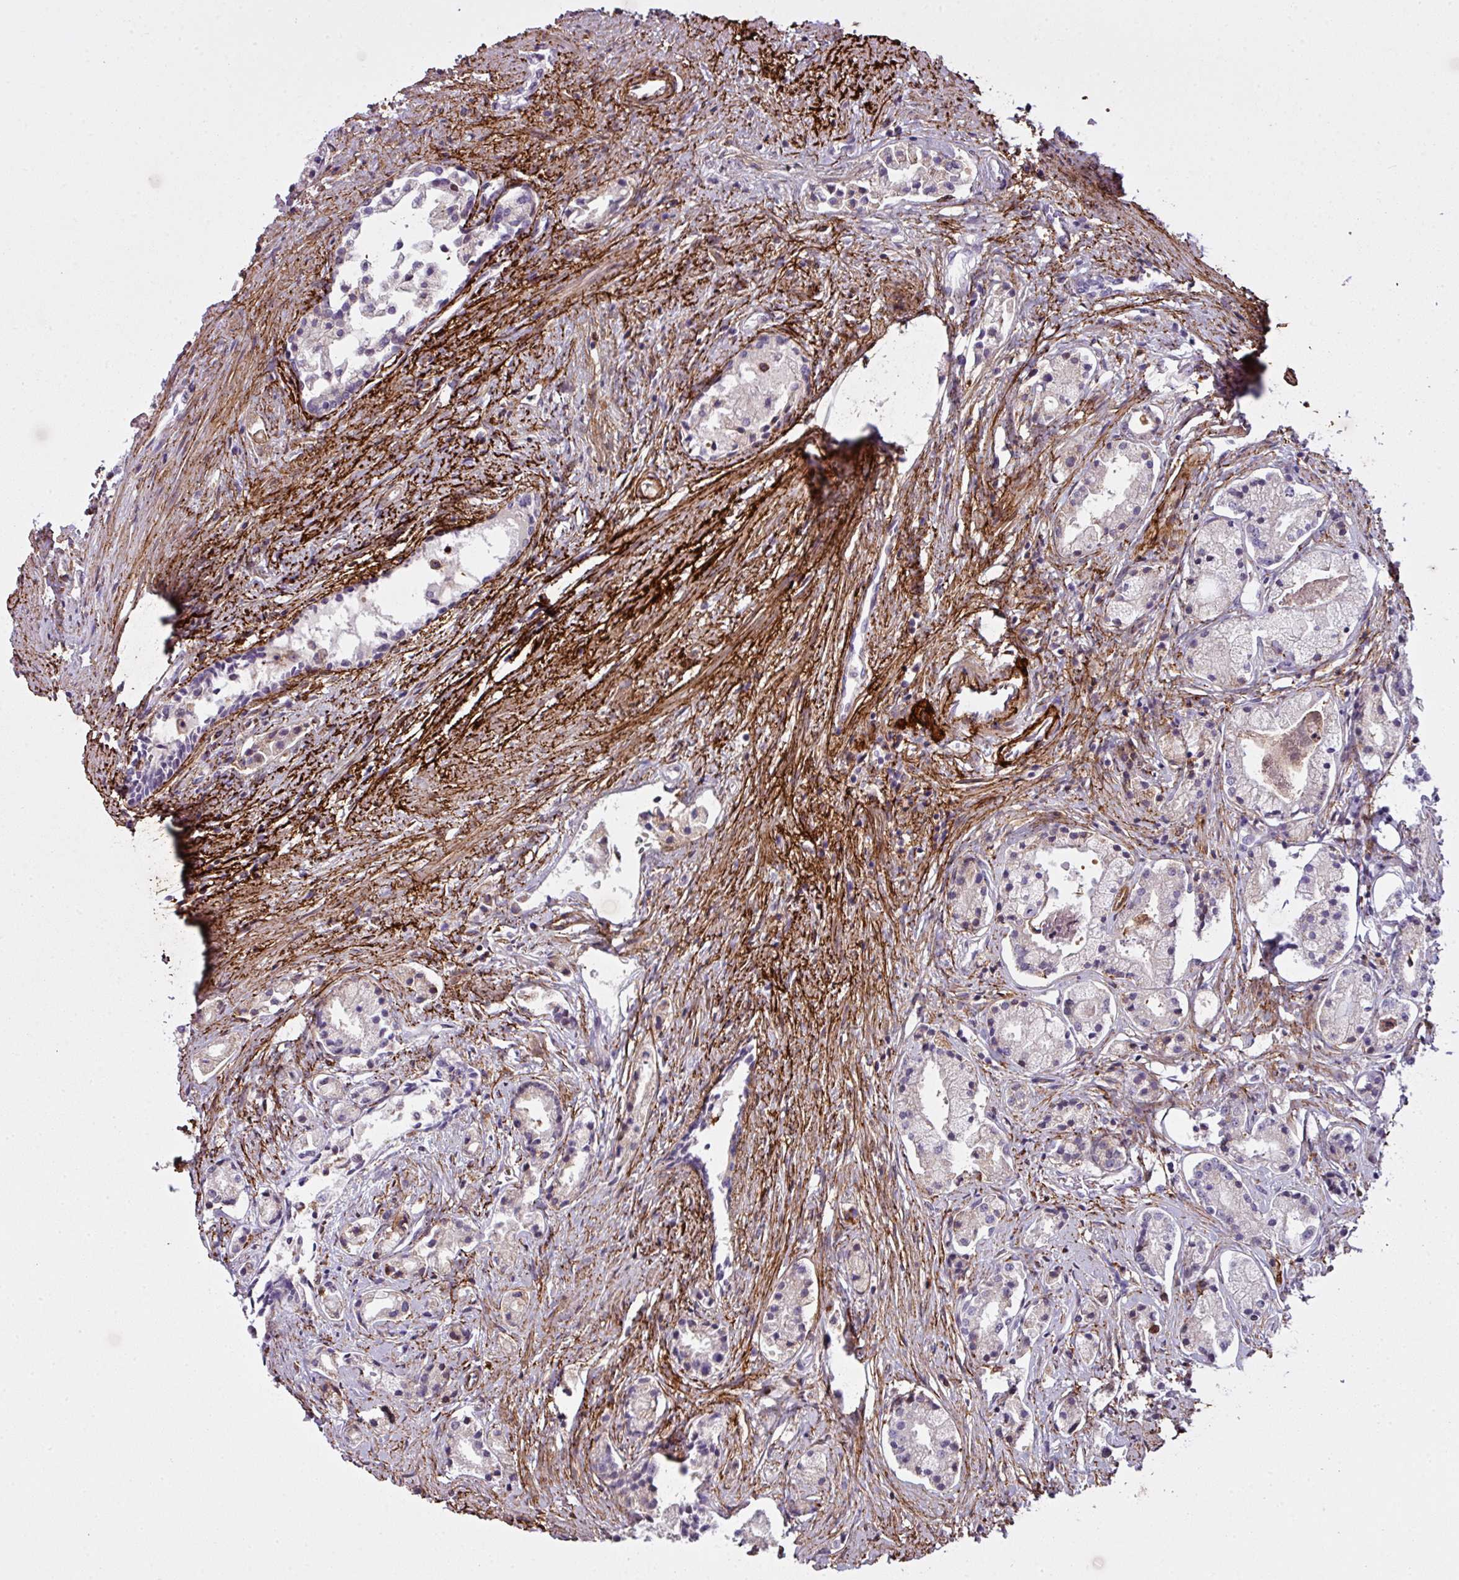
{"staining": {"intensity": "negative", "quantity": "none", "location": "none"}, "tissue": "prostate cancer", "cell_type": "Tumor cells", "image_type": "cancer", "snomed": [{"axis": "morphology", "description": "Adenocarcinoma, High grade"}, {"axis": "topography", "description": "Prostate"}], "caption": "The histopathology image demonstrates no staining of tumor cells in prostate cancer (adenocarcinoma (high-grade)). (Stains: DAB immunohistochemistry (IHC) with hematoxylin counter stain, Microscopy: brightfield microscopy at high magnification).", "gene": "COL8A1", "patient": {"sex": "male", "age": 69}}